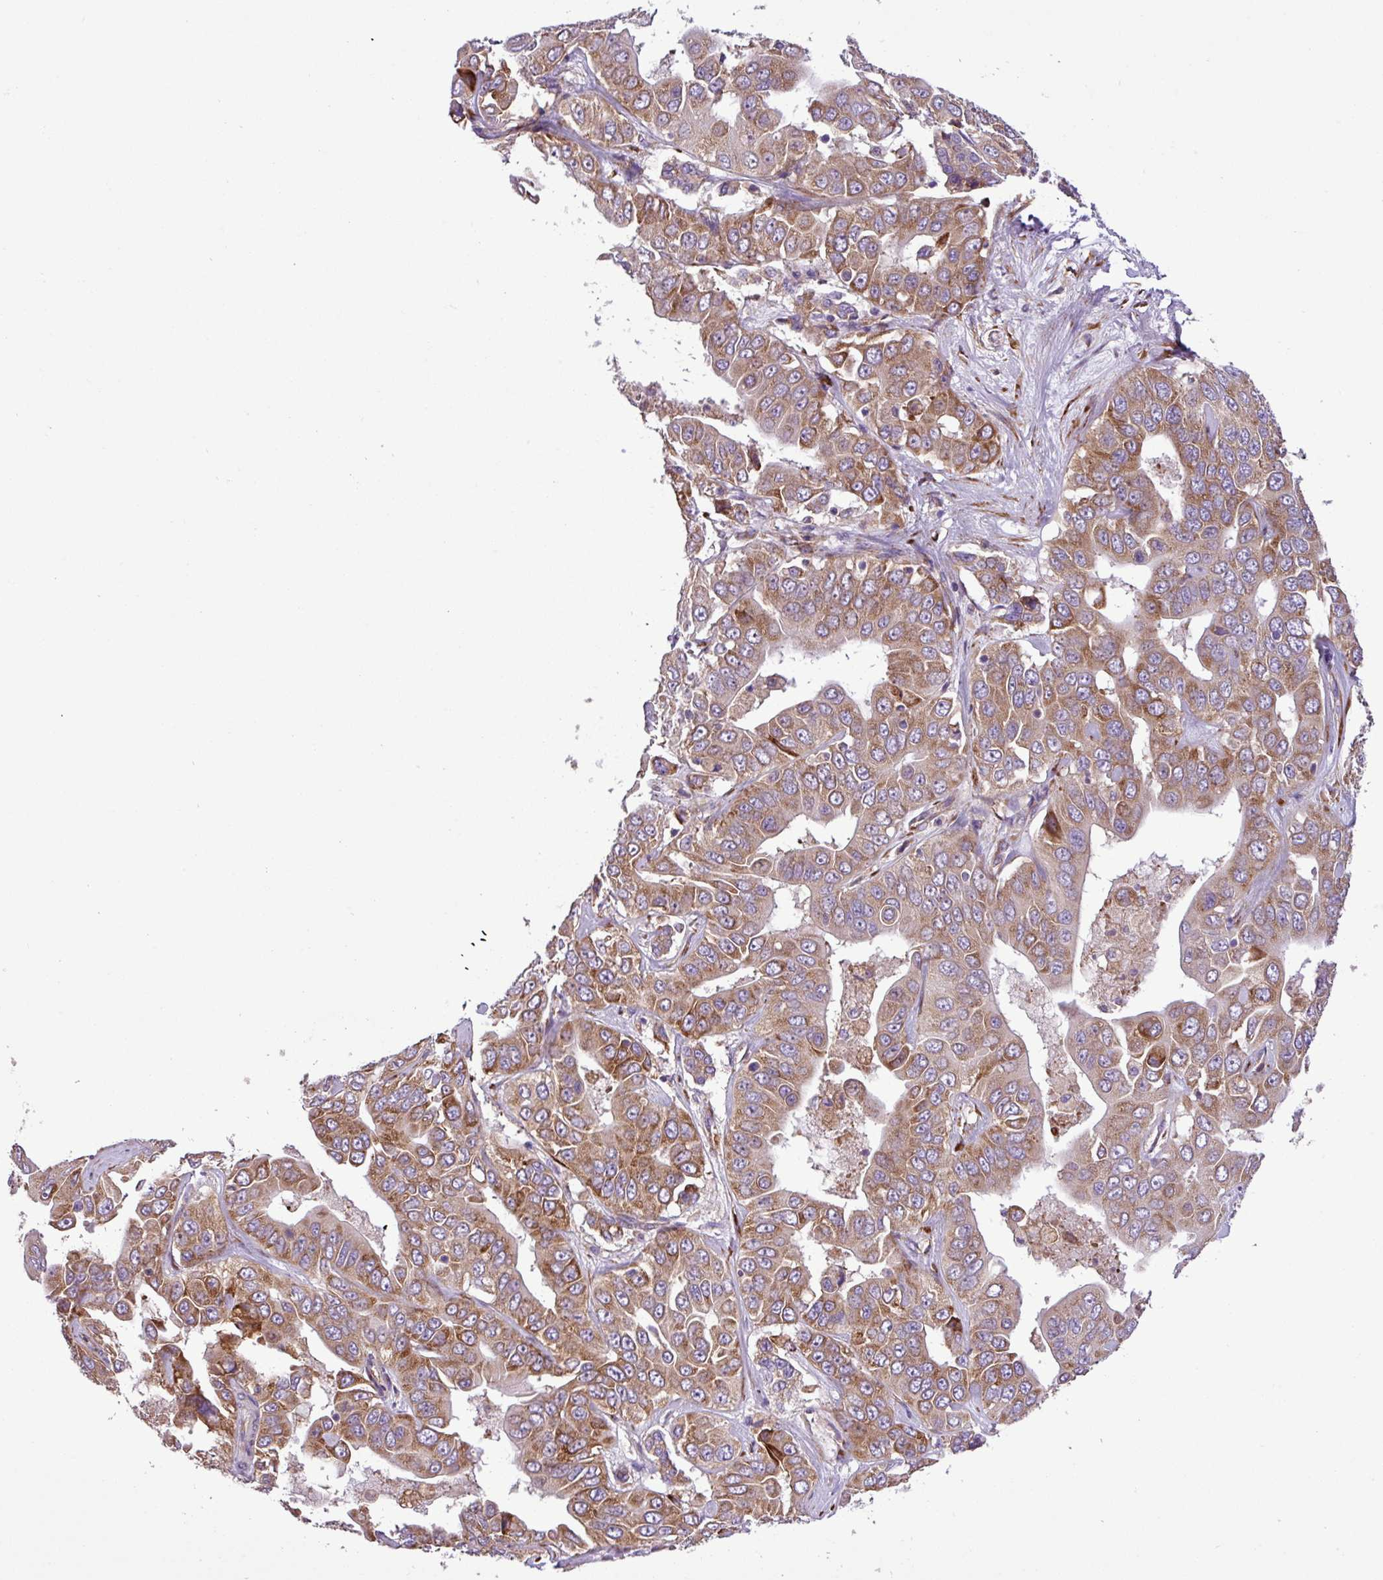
{"staining": {"intensity": "moderate", "quantity": ">75%", "location": "cytoplasmic/membranous"}, "tissue": "liver cancer", "cell_type": "Tumor cells", "image_type": "cancer", "snomed": [{"axis": "morphology", "description": "Cholangiocarcinoma"}, {"axis": "topography", "description": "Liver"}], "caption": "Moderate cytoplasmic/membranous expression is appreciated in approximately >75% of tumor cells in liver cancer (cholangiocarcinoma).", "gene": "RPL13", "patient": {"sex": "female", "age": 52}}